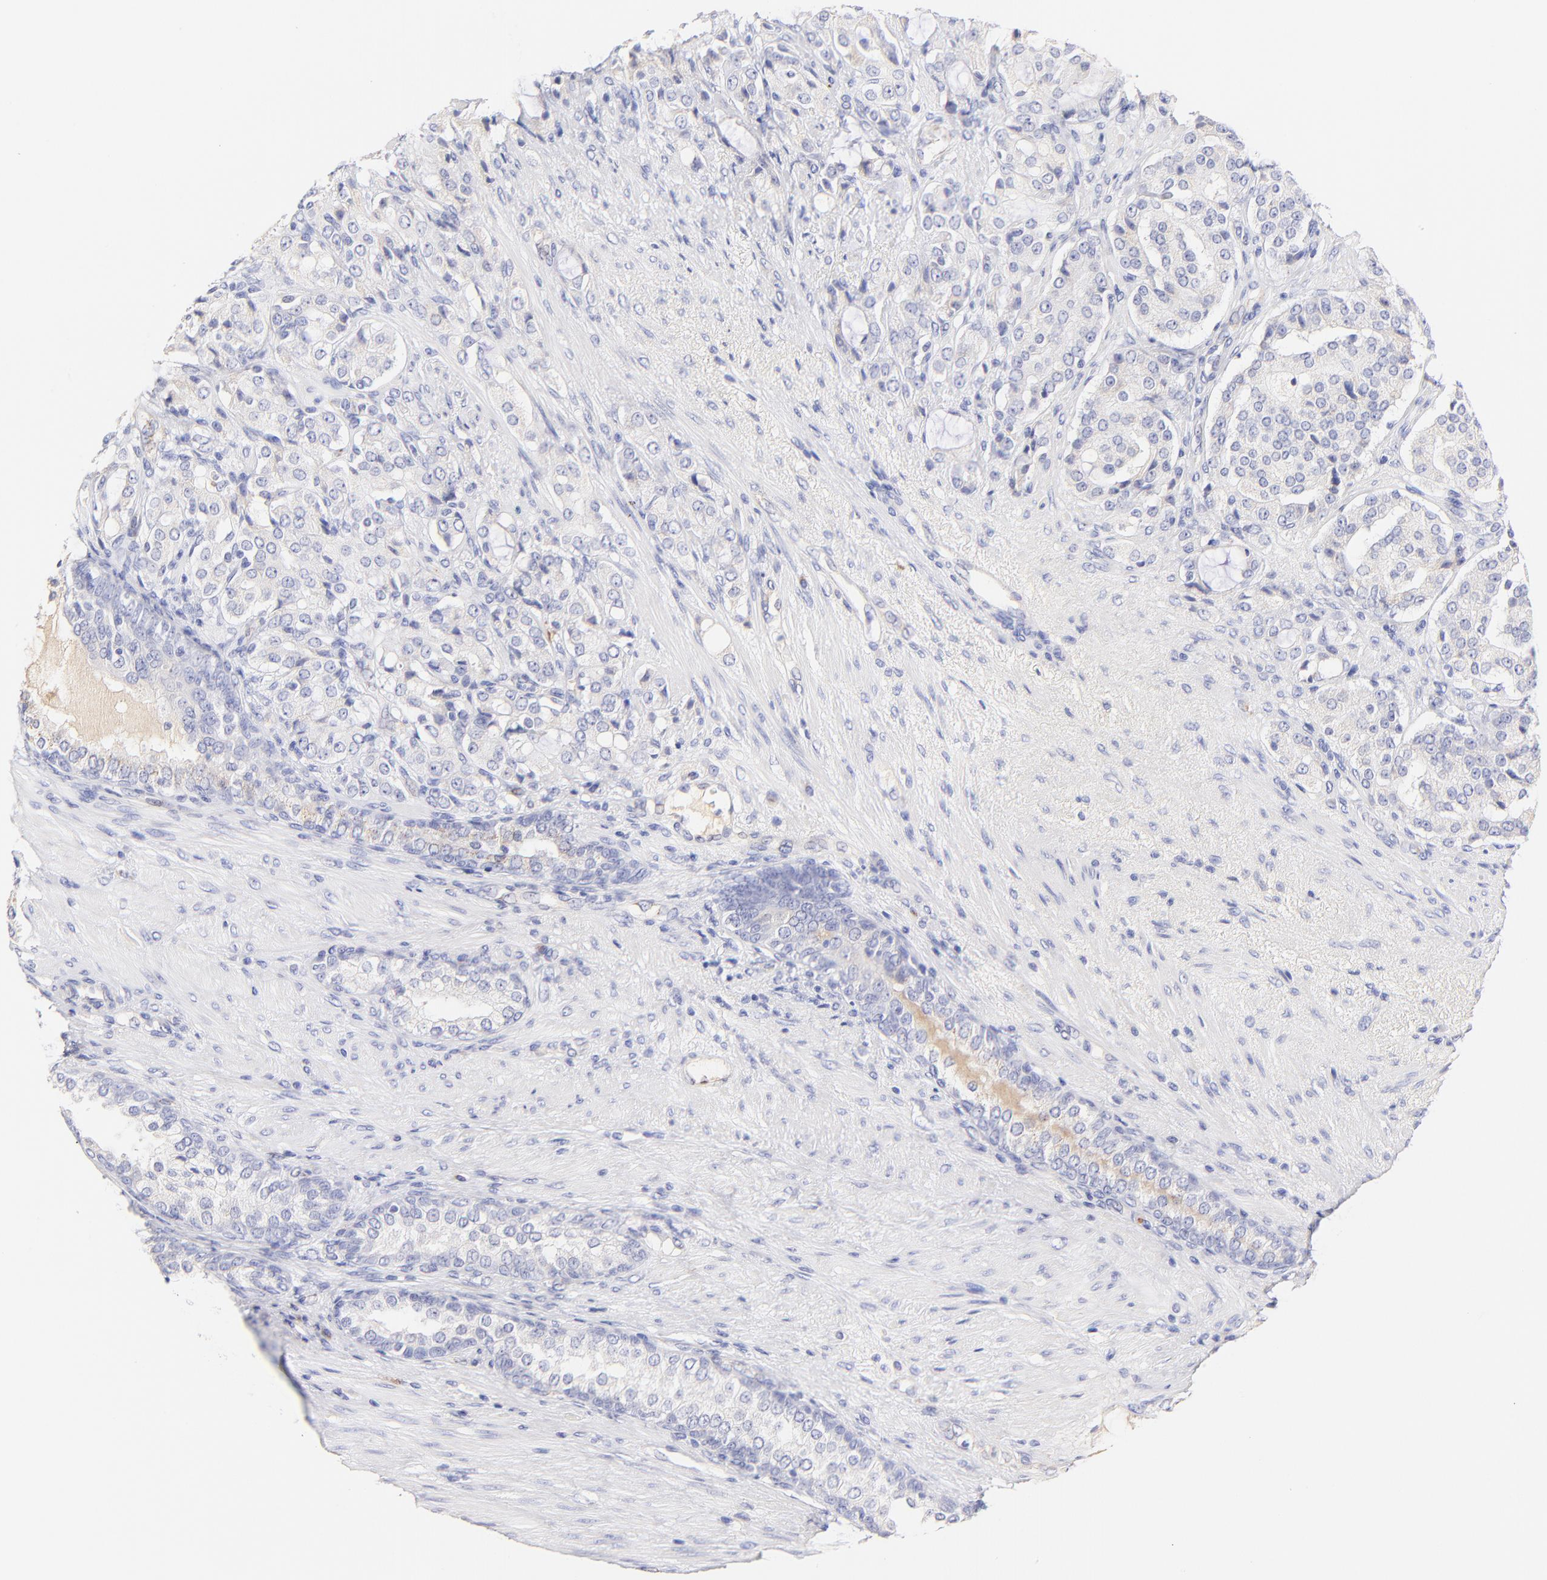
{"staining": {"intensity": "weak", "quantity": "<25%", "location": "cytoplasmic/membranous"}, "tissue": "prostate cancer", "cell_type": "Tumor cells", "image_type": "cancer", "snomed": [{"axis": "morphology", "description": "Adenocarcinoma, High grade"}, {"axis": "topography", "description": "Prostate"}], "caption": "Tumor cells are negative for brown protein staining in prostate cancer (high-grade adenocarcinoma). The staining was performed using DAB (3,3'-diaminobenzidine) to visualize the protein expression in brown, while the nuclei were stained in blue with hematoxylin (Magnification: 20x).", "gene": "ASB9", "patient": {"sex": "male", "age": 72}}